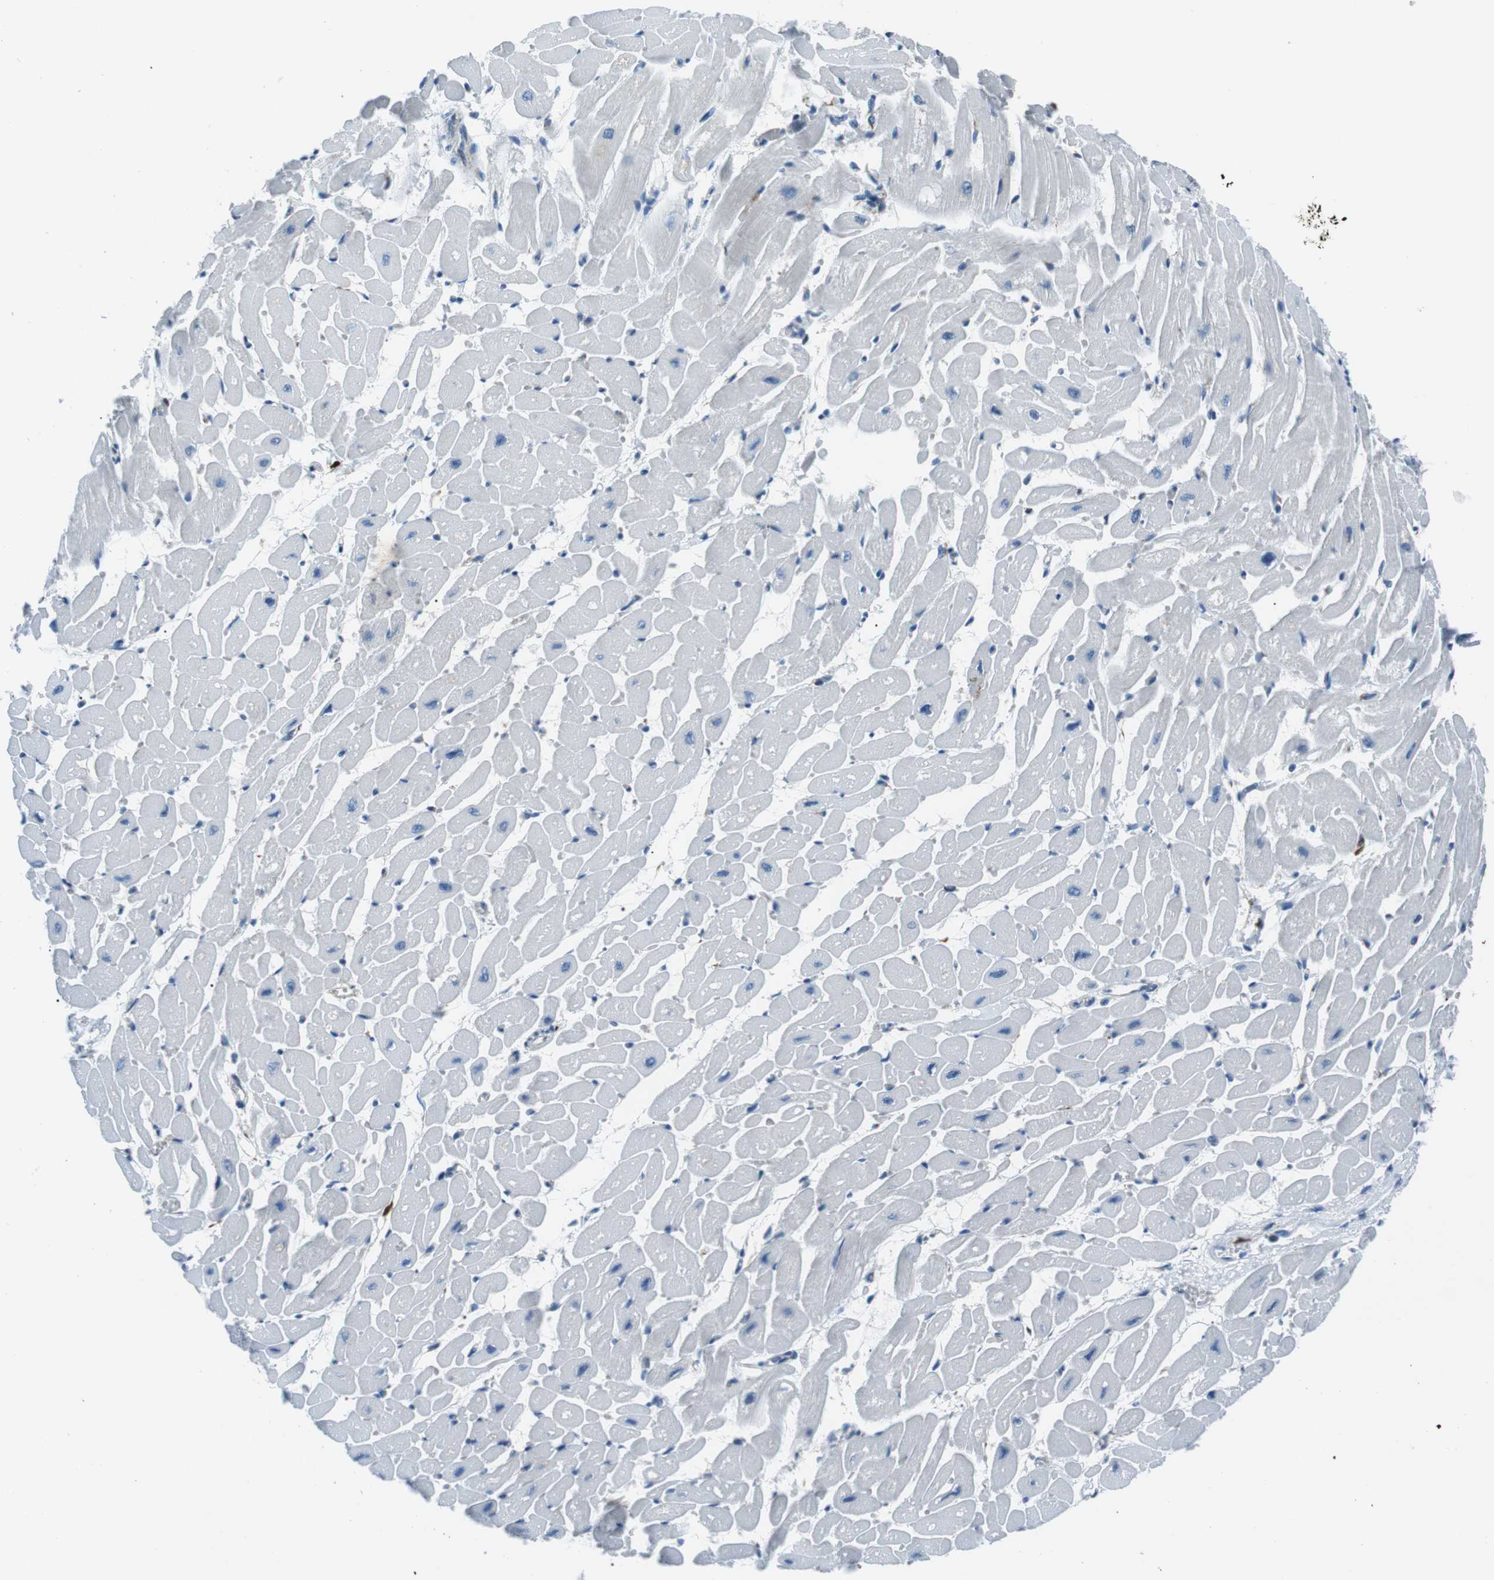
{"staining": {"intensity": "negative", "quantity": "none", "location": "none"}, "tissue": "heart muscle", "cell_type": "Cardiomyocytes", "image_type": "normal", "snomed": [{"axis": "morphology", "description": "Normal tissue, NOS"}, {"axis": "topography", "description": "Heart"}], "caption": "The photomicrograph displays no significant expression in cardiomyocytes of heart muscle. The staining is performed using DAB brown chromogen with nuclei counter-stained in using hematoxylin.", "gene": "CSF2RA", "patient": {"sex": "male", "age": 45}}